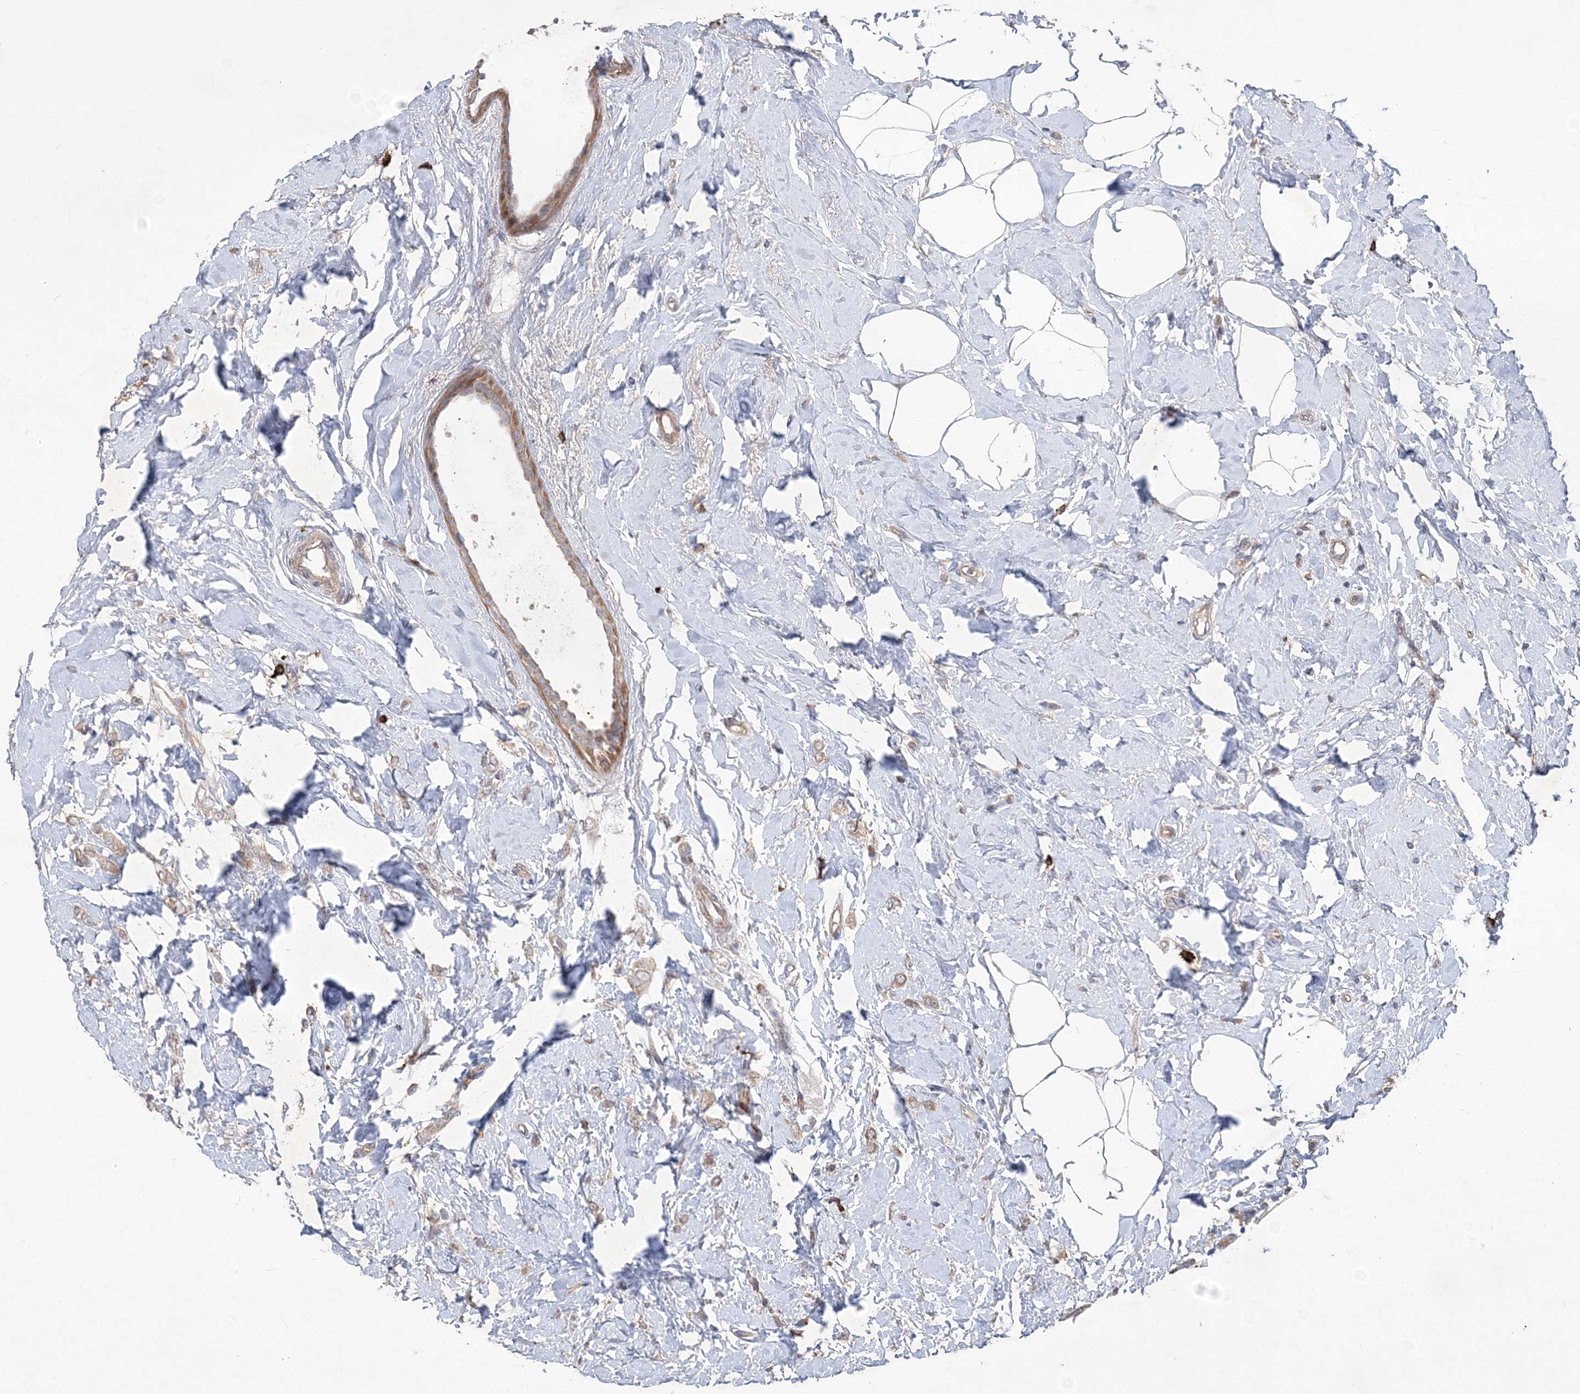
{"staining": {"intensity": "weak", "quantity": ">75%", "location": "cytoplasmic/membranous"}, "tissue": "breast cancer", "cell_type": "Tumor cells", "image_type": "cancer", "snomed": [{"axis": "morphology", "description": "Lobular carcinoma"}, {"axis": "topography", "description": "Breast"}], "caption": "This is a photomicrograph of immunohistochemistry (IHC) staining of breast cancer, which shows weak staining in the cytoplasmic/membranous of tumor cells.", "gene": "MTRF1L", "patient": {"sex": "female", "age": 47}}